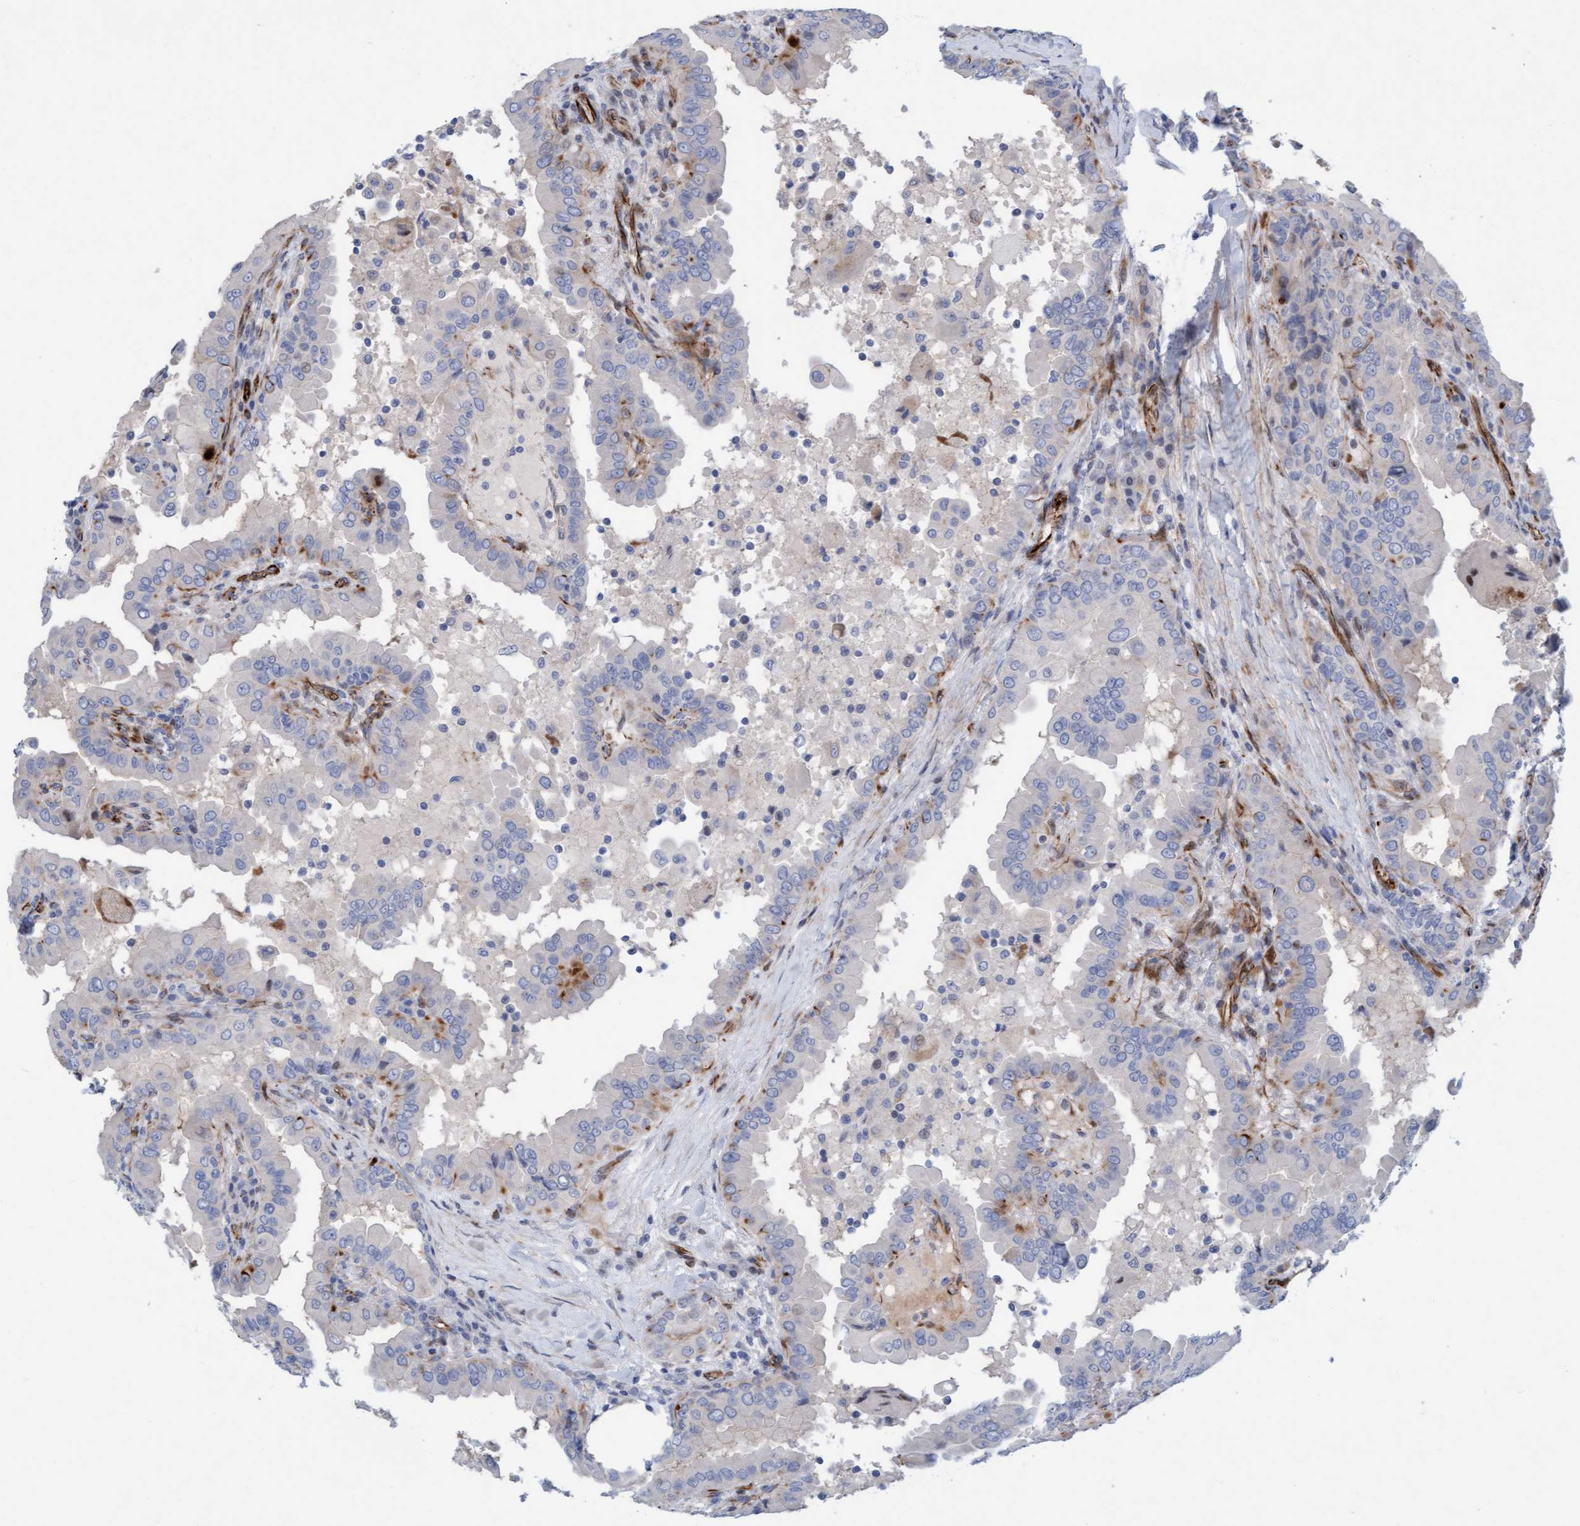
{"staining": {"intensity": "negative", "quantity": "none", "location": "none"}, "tissue": "thyroid cancer", "cell_type": "Tumor cells", "image_type": "cancer", "snomed": [{"axis": "morphology", "description": "Papillary adenocarcinoma, NOS"}, {"axis": "topography", "description": "Thyroid gland"}], "caption": "This is an IHC photomicrograph of human papillary adenocarcinoma (thyroid). There is no positivity in tumor cells.", "gene": "POLG2", "patient": {"sex": "male", "age": 33}}